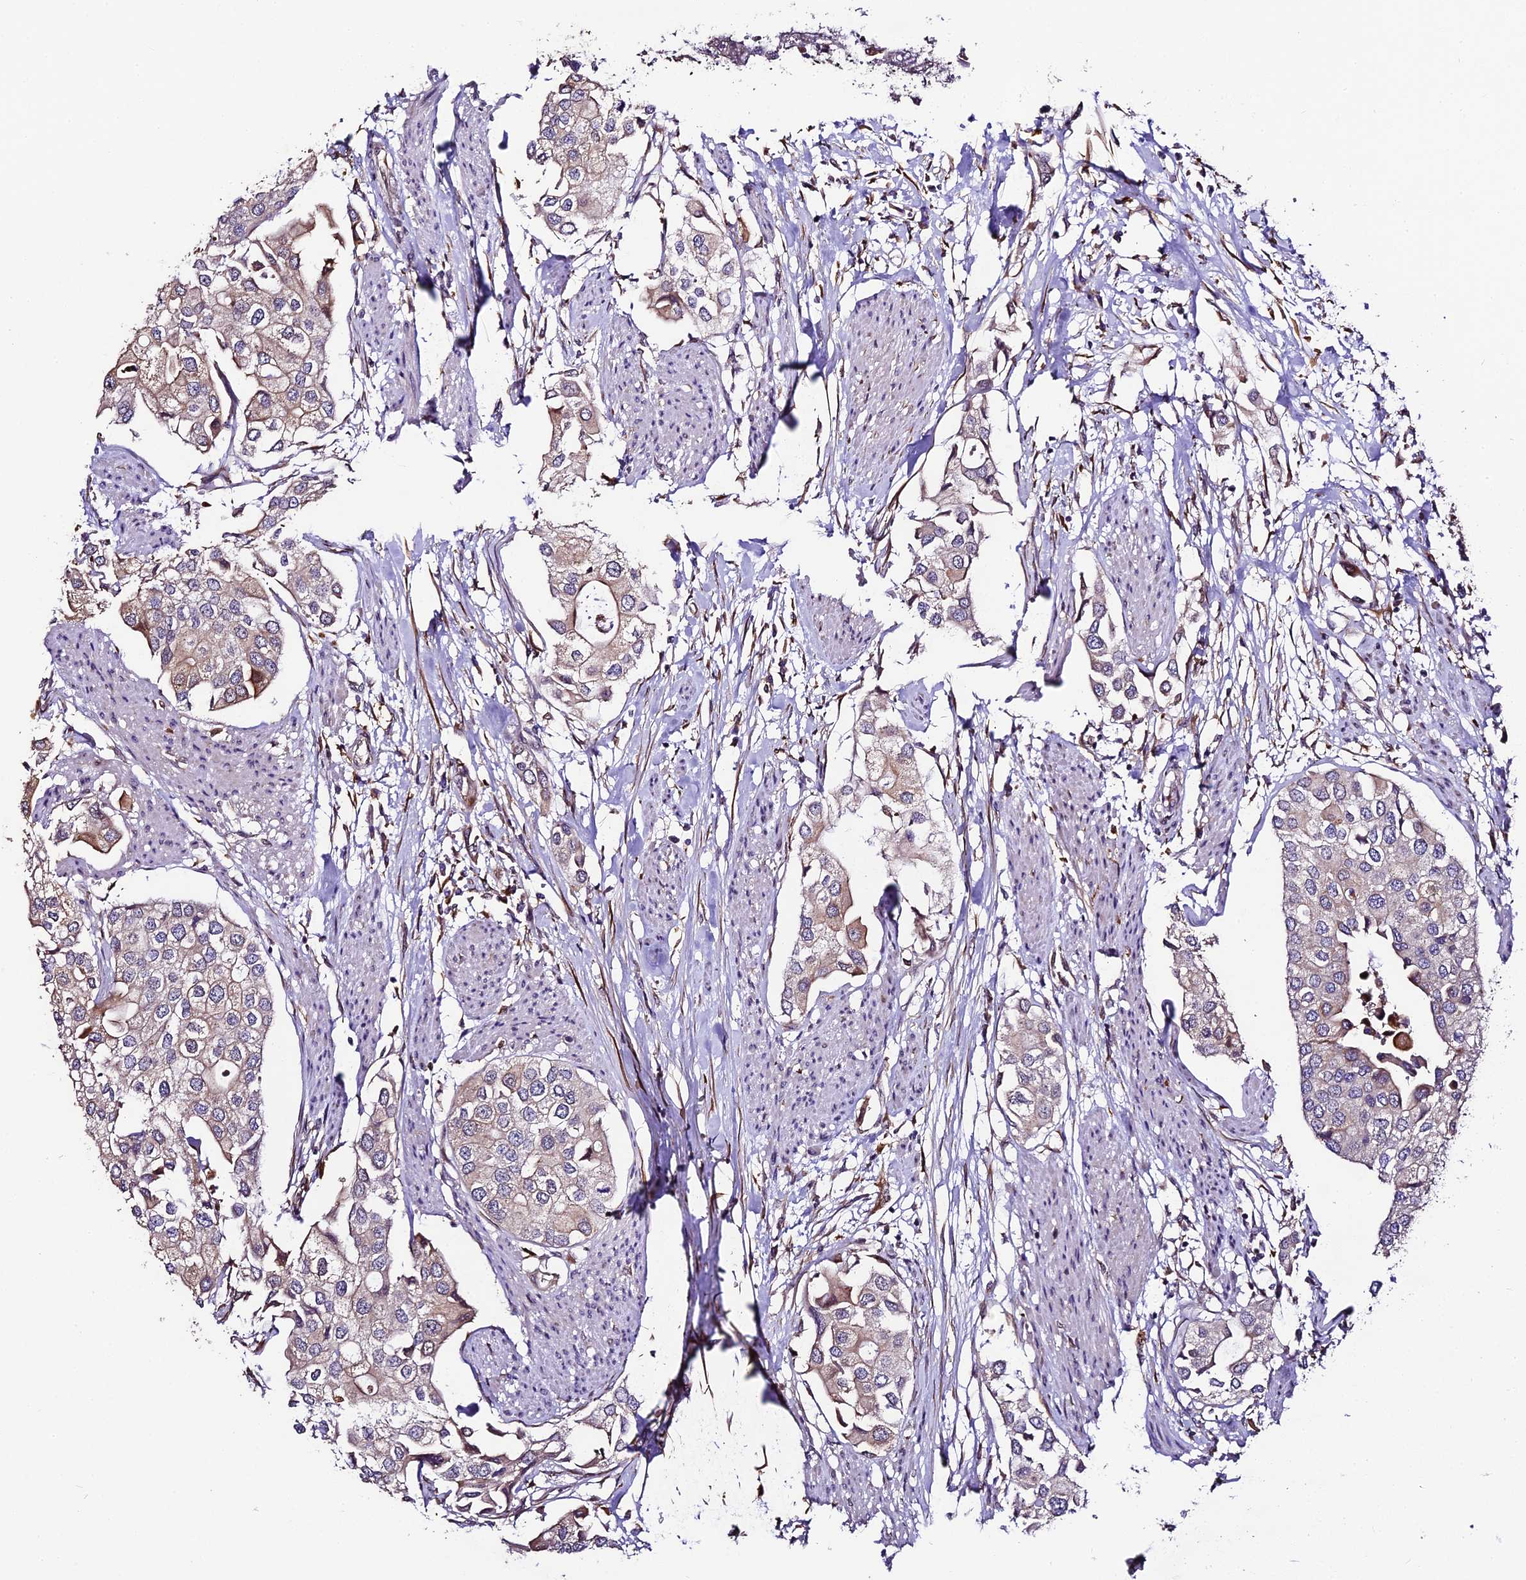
{"staining": {"intensity": "weak", "quantity": "<25%", "location": "cytoplasmic/membranous"}, "tissue": "urothelial cancer", "cell_type": "Tumor cells", "image_type": "cancer", "snomed": [{"axis": "morphology", "description": "Urothelial carcinoma, High grade"}, {"axis": "topography", "description": "Urinary bladder"}], "caption": "Immunohistochemistry (IHC) photomicrograph of human urothelial cancer stained for a protein (brown), which shows no staining in tumor cells.", "gene": "TRIM22", "patient": {"sex": "male", "age": 64}}